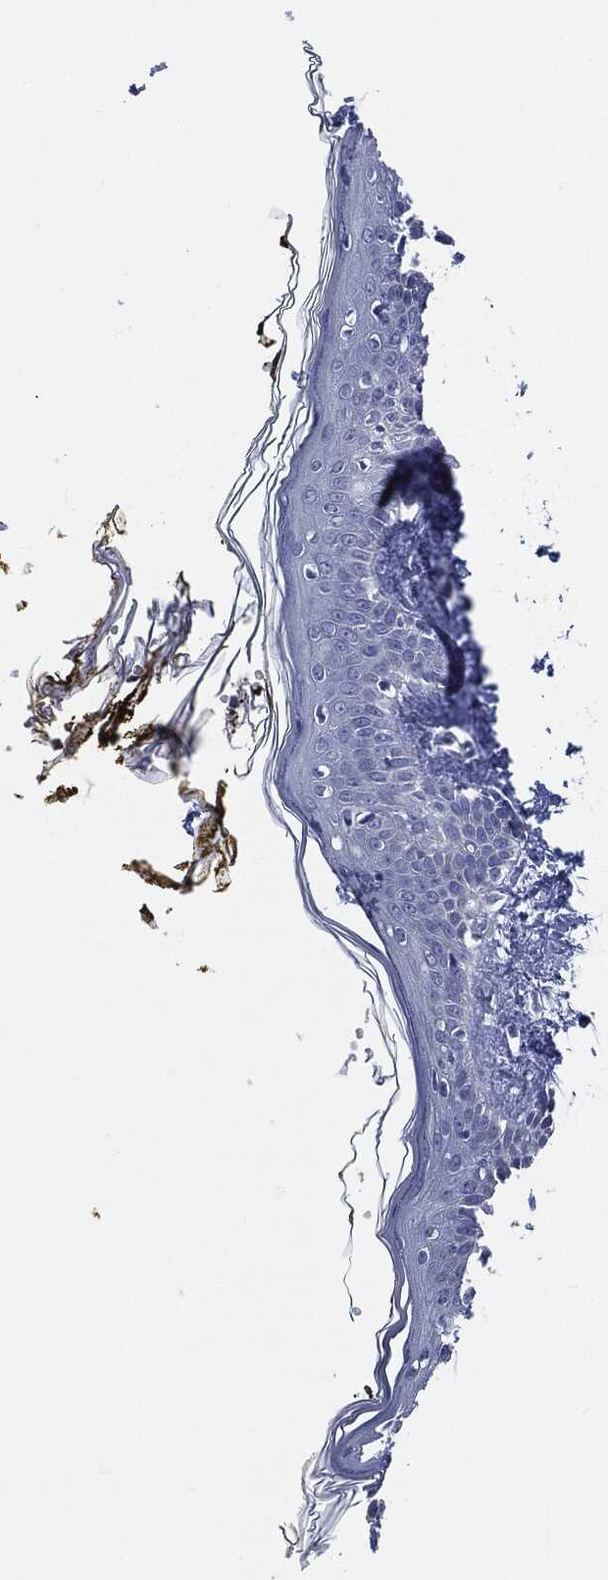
{"staining": {"intensity": "negative", "quantity": "none", "location": "none"}, "tissue": "skin", "cell_type": "Fibroblasts", "image_type": "normal", "snomed": [{"axis": "morphology", "description": "Normal tissue, NOS"}, {"axis": "topography", "description": "Skin"}], "caption": "Immunohistochemical staining of unremarkable human skin exhibits no significant expression in fibroblasts.", "gene": "MPO", "patient": {"sex": "male", "age": 76}}